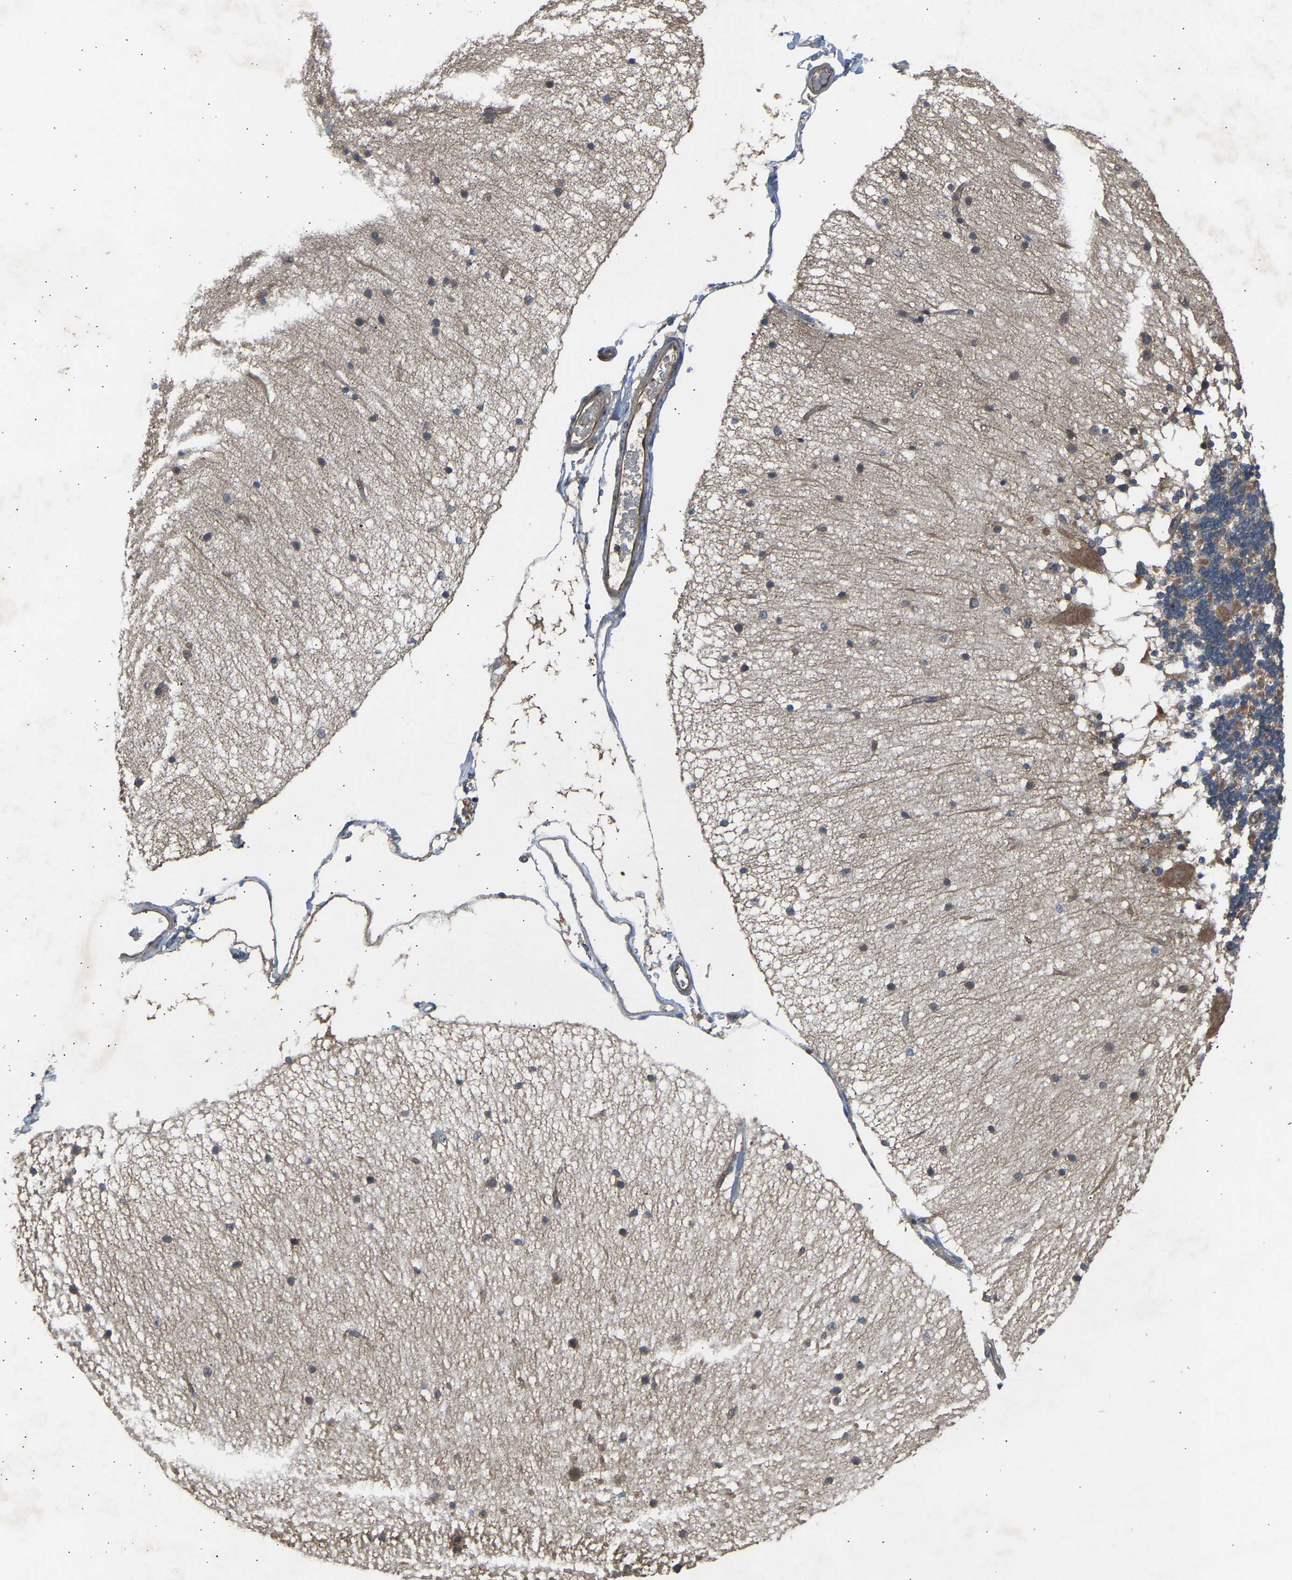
{"staining": {"intensity": "negative", "quantity": "none", "location": "none"}, "tissue": "cerebellum", "cell_type": "Cells in granular layer", "image_type": "normal", "snomed": [{"axis": "morphology", "description": "Normal tissue, NOS"}, {"axis": "topography", "description": "Cerebellum"}], "caption": "DAB immunohistochemical staining of unremarkable cerebellum displays no significant positivity in cells in granular layer. (Brightfield microscopy of DAB (3,3'-diaminobenzidine) IHC at high magnification).", "gene": "GAS2L1", "patient": {"sex": "female", "age": 54}}